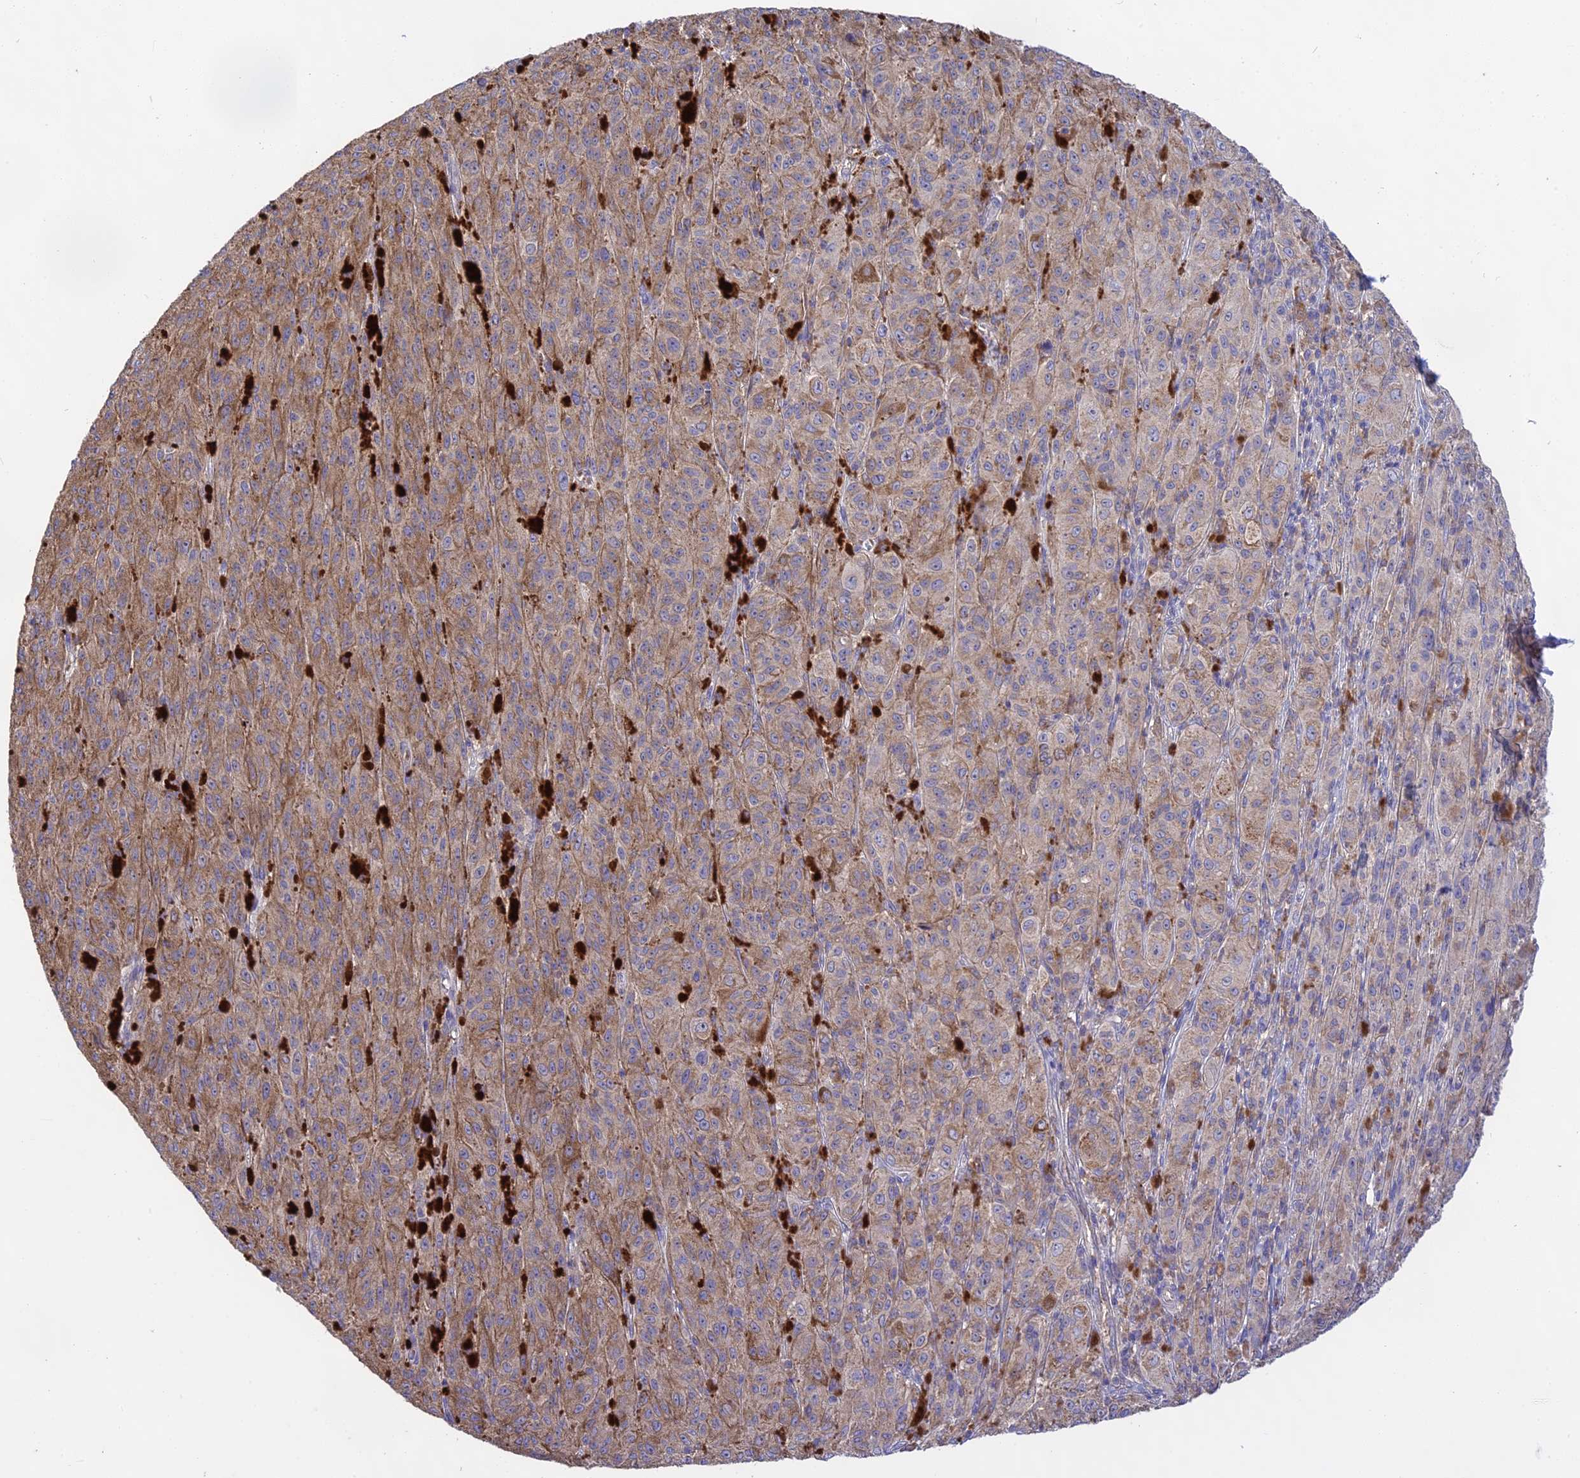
{"staining": {"intensity": "weak", "quantity": "25%-75%", "location": "cytoplasmic/membranous"}, "tissue": "melanoma", "cell_type": "Tumor cells", "image_type": "cancer", "snomed": [{"axis": "morphology", "description": "Malignant melanoma, NOS"}, {"axis": "topography", "description": "Skin"}], "caption": "Malignant melanoma tissue exhibits weak cytoplasmic/membranous staining in approximately 25%-75% of tumor cells", "gene": "NUDT8", "patient": {"sex": "female", "age": 52}}